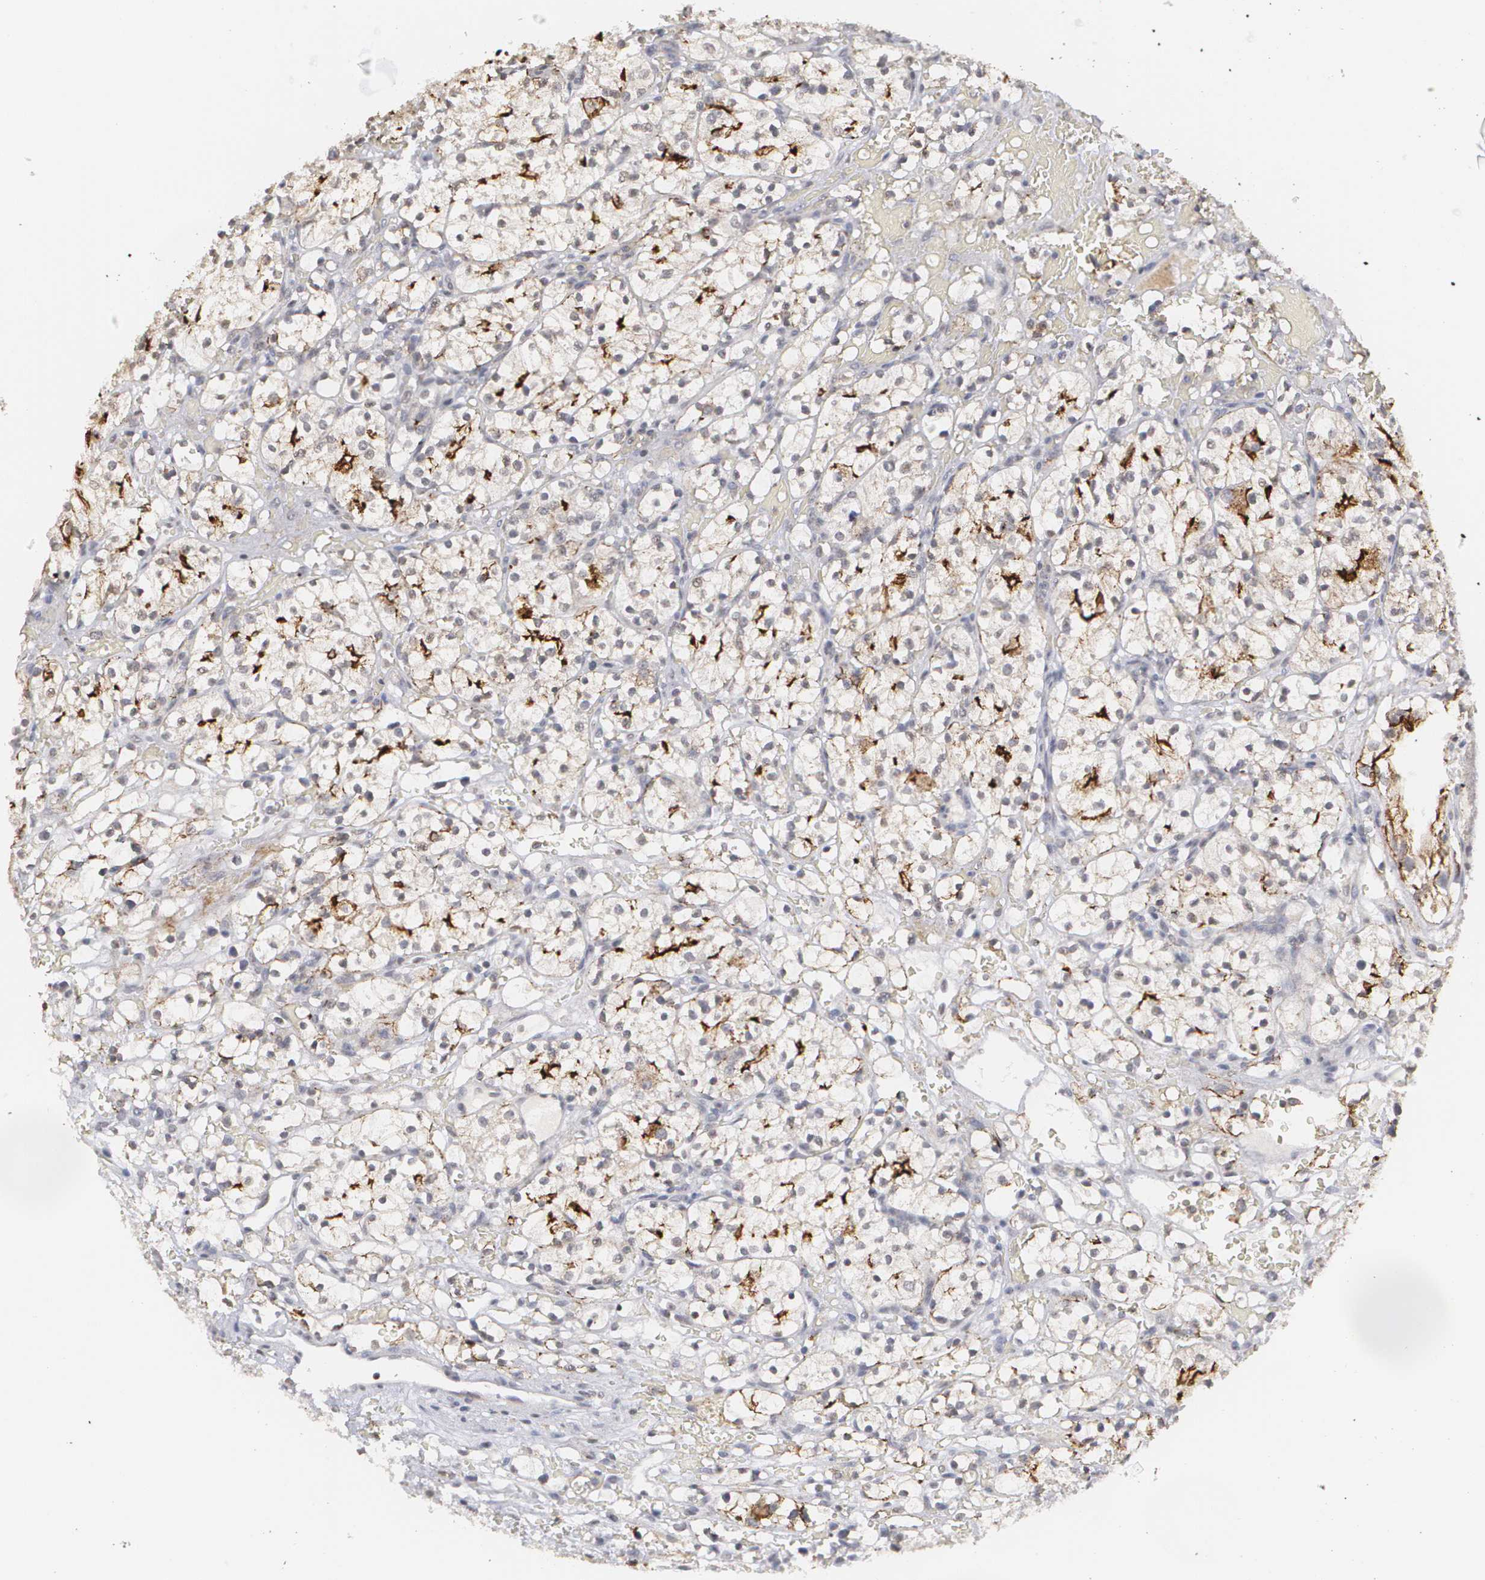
{"staining": {"intensity": "strong", "quantity": "<25%", "location": "cytoplasmic/membranous"}, "tissue": "renal cancer", "cell_type": "Tumor cells", "image_type": "cancer", "snomed": [{"axis": "morphology", "description": "Adenocarcinoma, NOS"}, {"axis": "topography", "description": "Kidney"}], "caption": "Protein expression analysis of adenocarcinoma (renal) exhibits strong cytoplasmic/membranous expression in approximately <25% of tumor cells. (Brightfield microscopy of DAB IHC at high magnification).", "gene": "CLDN2", "patient": {"sex": "female", "age": 60}}